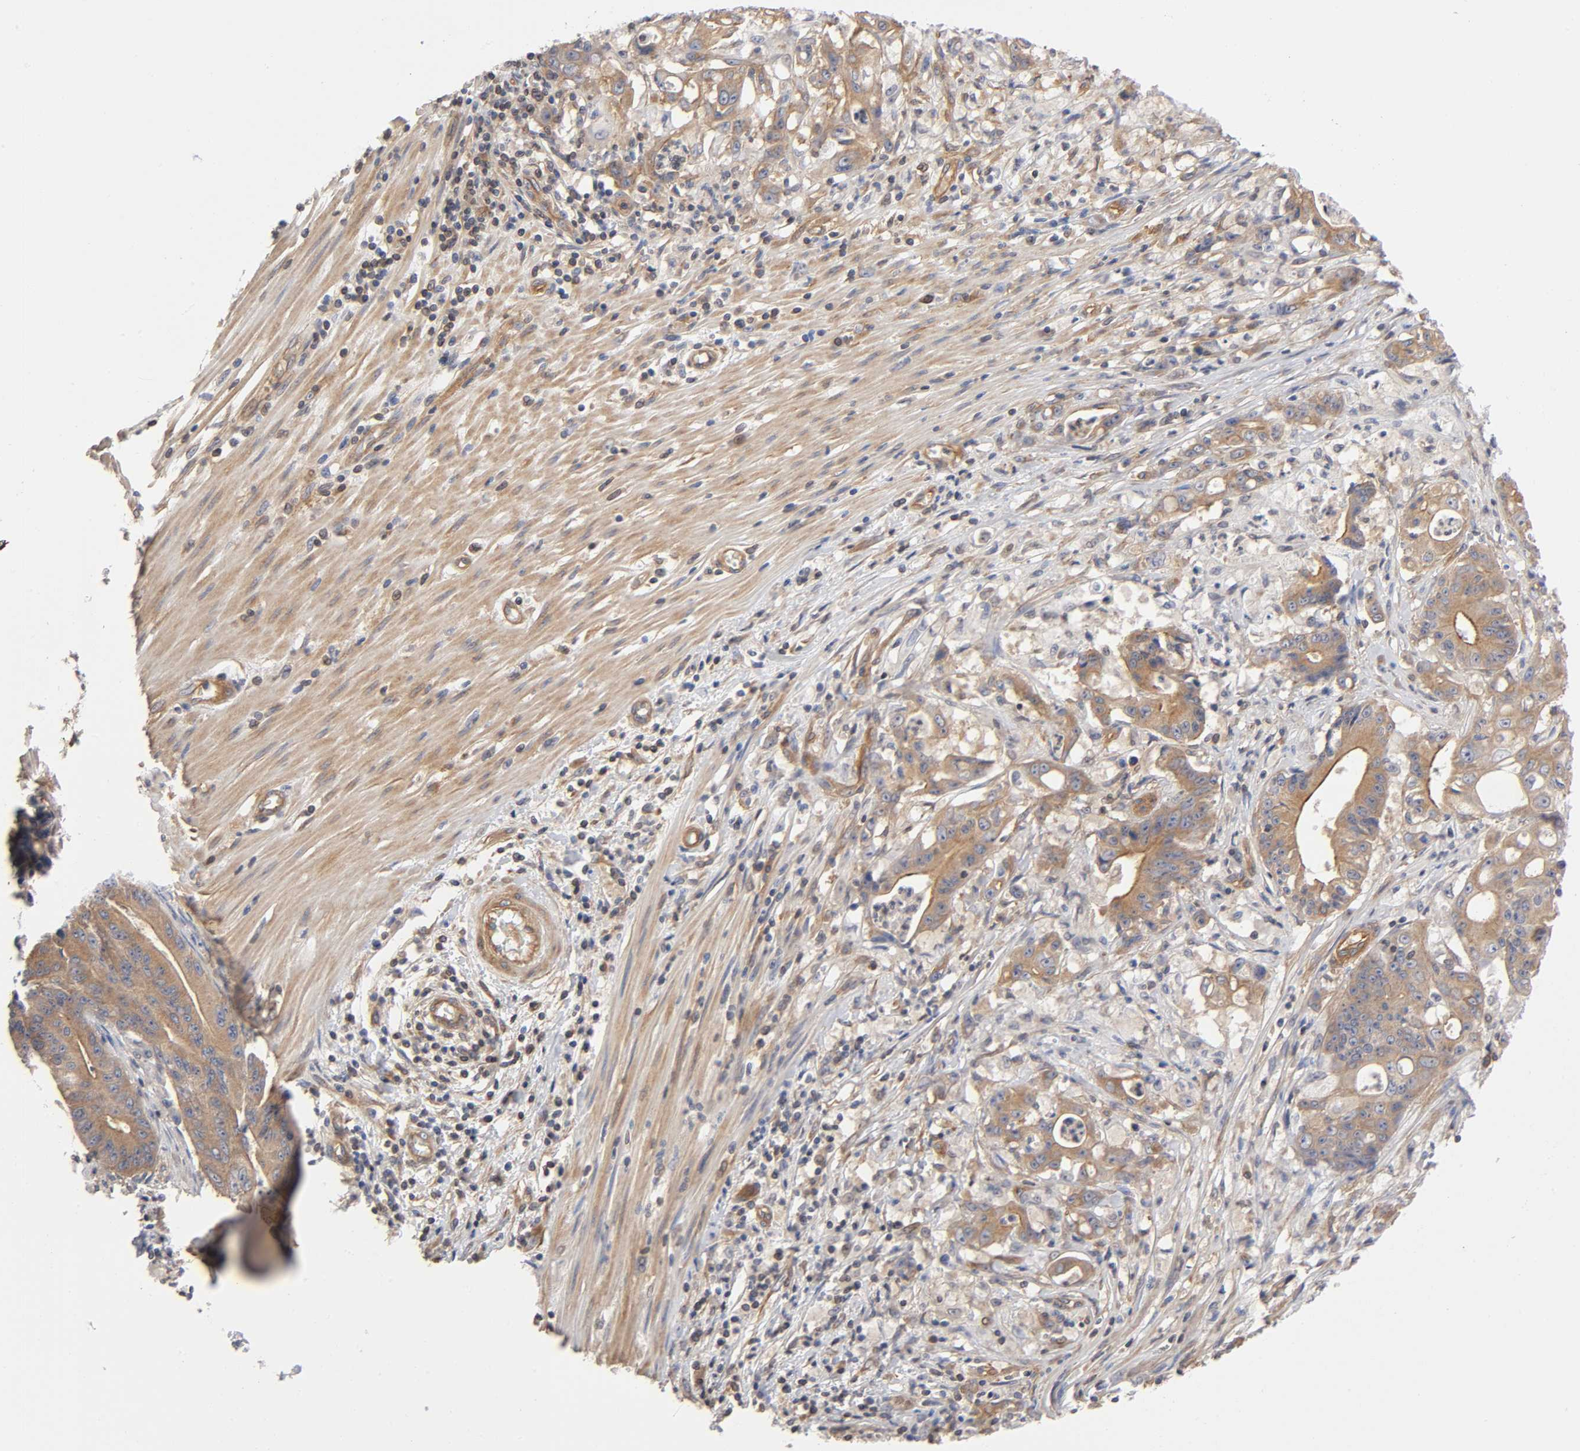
{"staining": {"intensity": "weak", "quantity": ">75%", "location": "cytoplasmic/membranous"}, "tissue": "pancreatic cancer", "cell_type": "Tumor cells", "image_type": "cancer", "snomed": [{"axis": "morphology", "description": "Normal tissue, NOS"}, {"axis": "topography", "description": "Lymph node"}], "caption": "Tumor cells show weak cytoplasmic/membranous staining in about >75% of cells in pancreatic cancer.", "gene": "STRN3", "patient": {"sex": "male", "age": 62}}